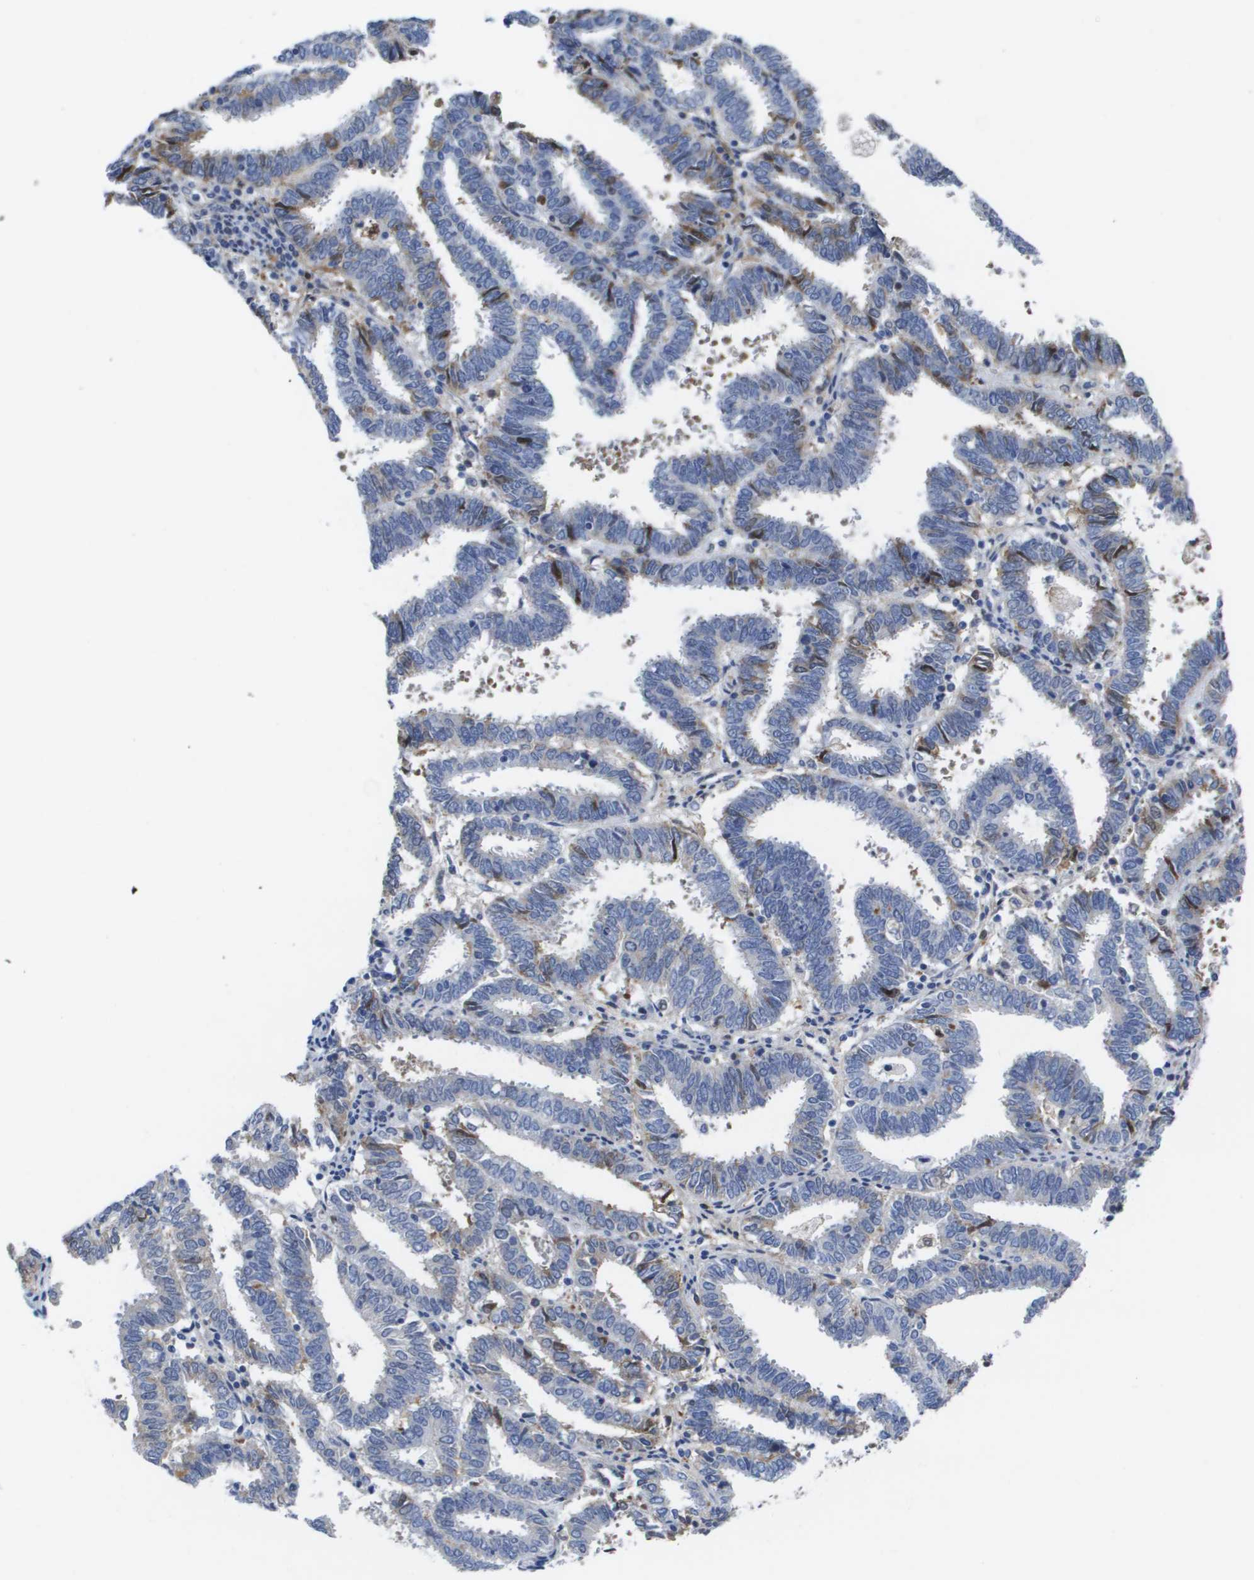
{"staining": {"intensity": "negative", "quantity": "none", "location": "none"}, "tissue": "endometrial cancer", "cell_type": "Tumor cells", "image_type": "cancer", "snomed": [{"axis": "morphology", "description": "Adenocarcinoma, NOS"}, {"axis": "topography", "description": "Uterus"}], "caption": "Immunohistochemistry photomicrograph of endometrial adenocarcinoma stained for a protein (brown), which demonstrates no positivity in tumor cells.", "gene": "SERPINC1", "patient": {"sex": "female", "age": 83}}